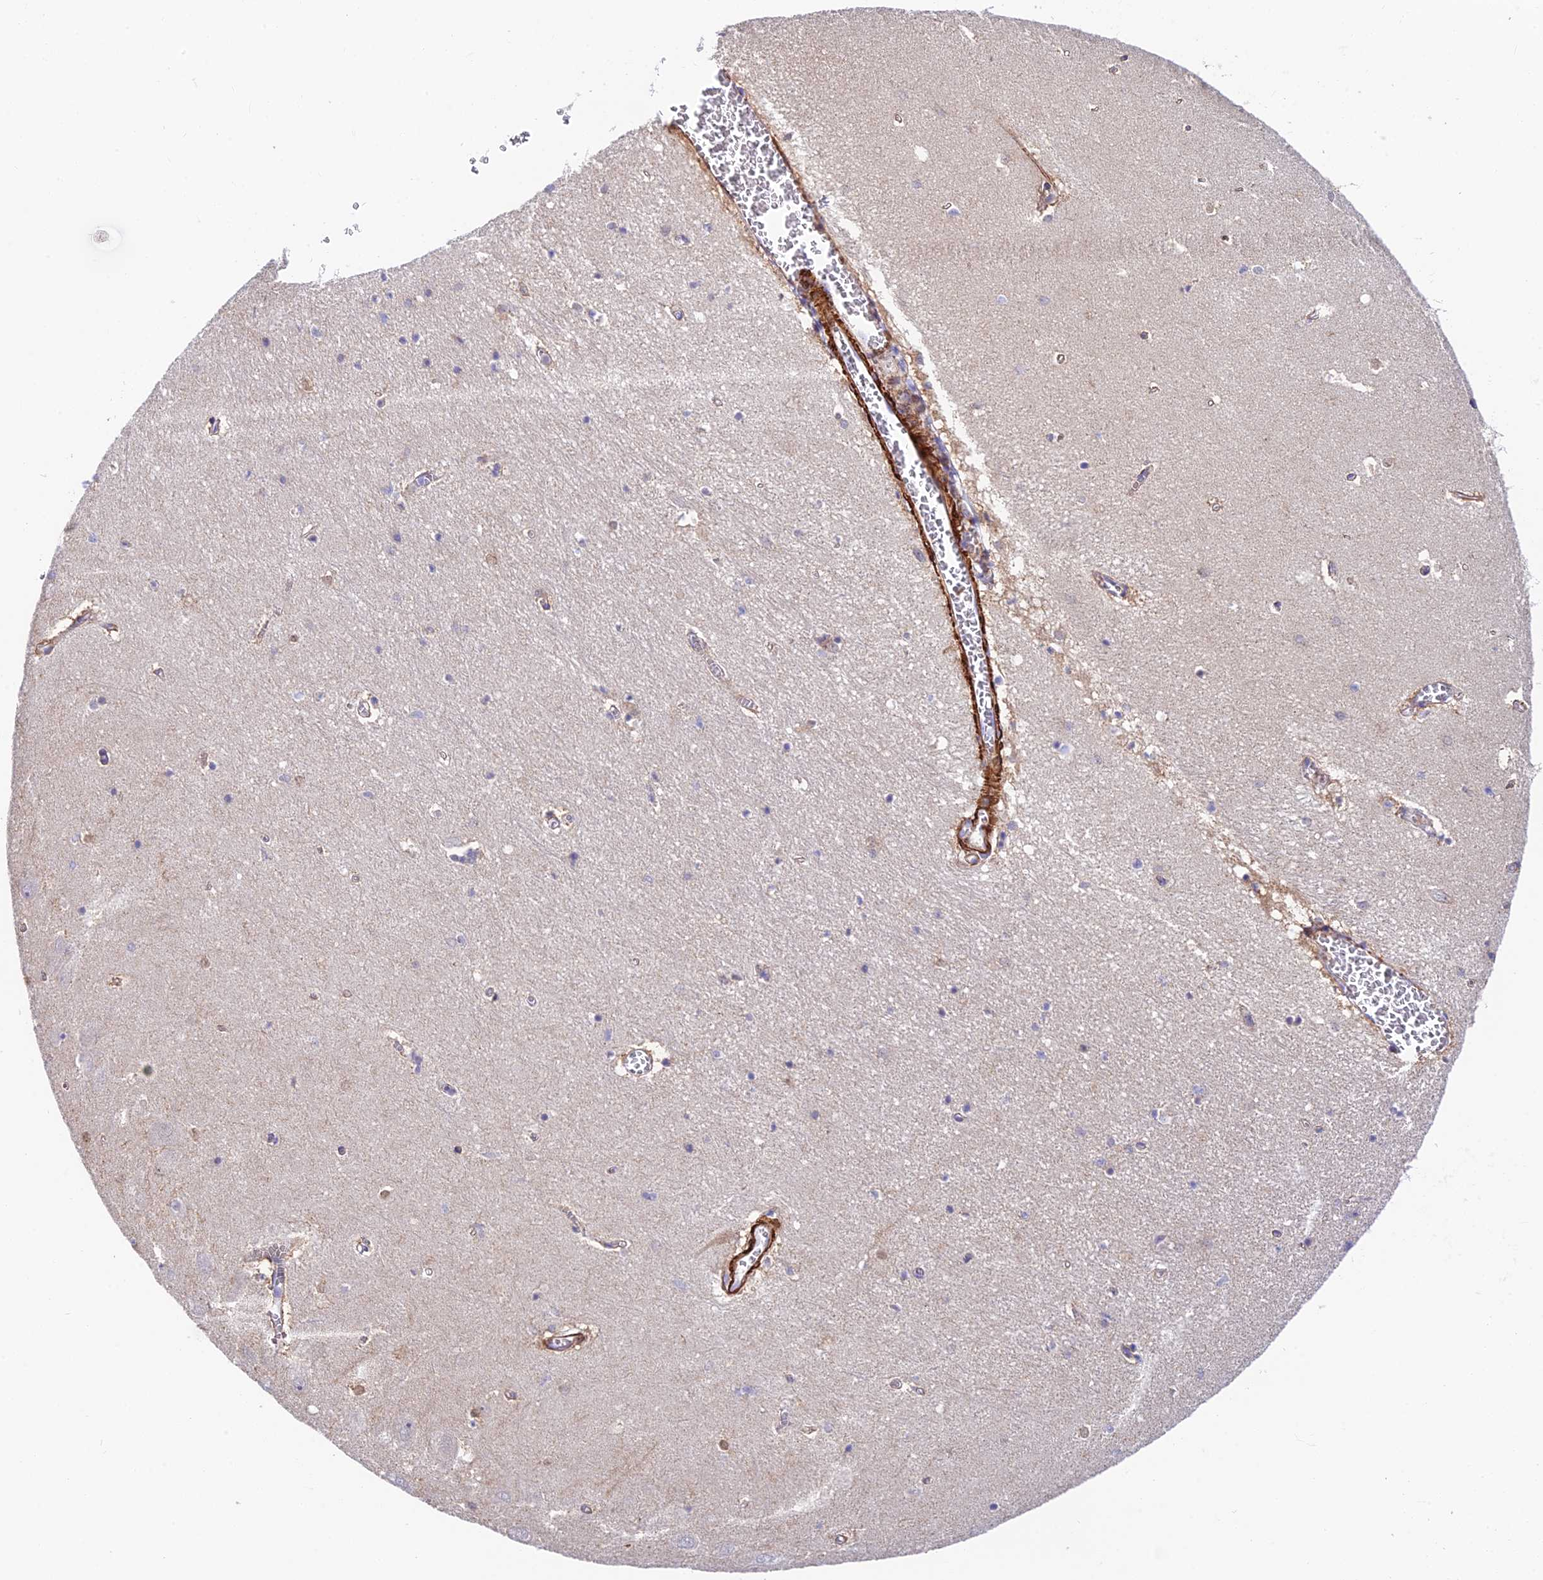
{"staining": {"intensity": "negative", "quantity": "none", "location": "none"}, "tissue": "hippocampus", "cell_type": "Glial cells", "image_type": "normal", "snomed": [{"axis": "morphology", "description": "Normal tissue, NOS"}, {"axis": "topography", "description": "Hippocampus"}], "caption": "Immunohistochemistry of normal hippocampus reveals no staining in glial cells.", "gene": "ANKRD50", "patient": {"sex": "female", "age": 64}}